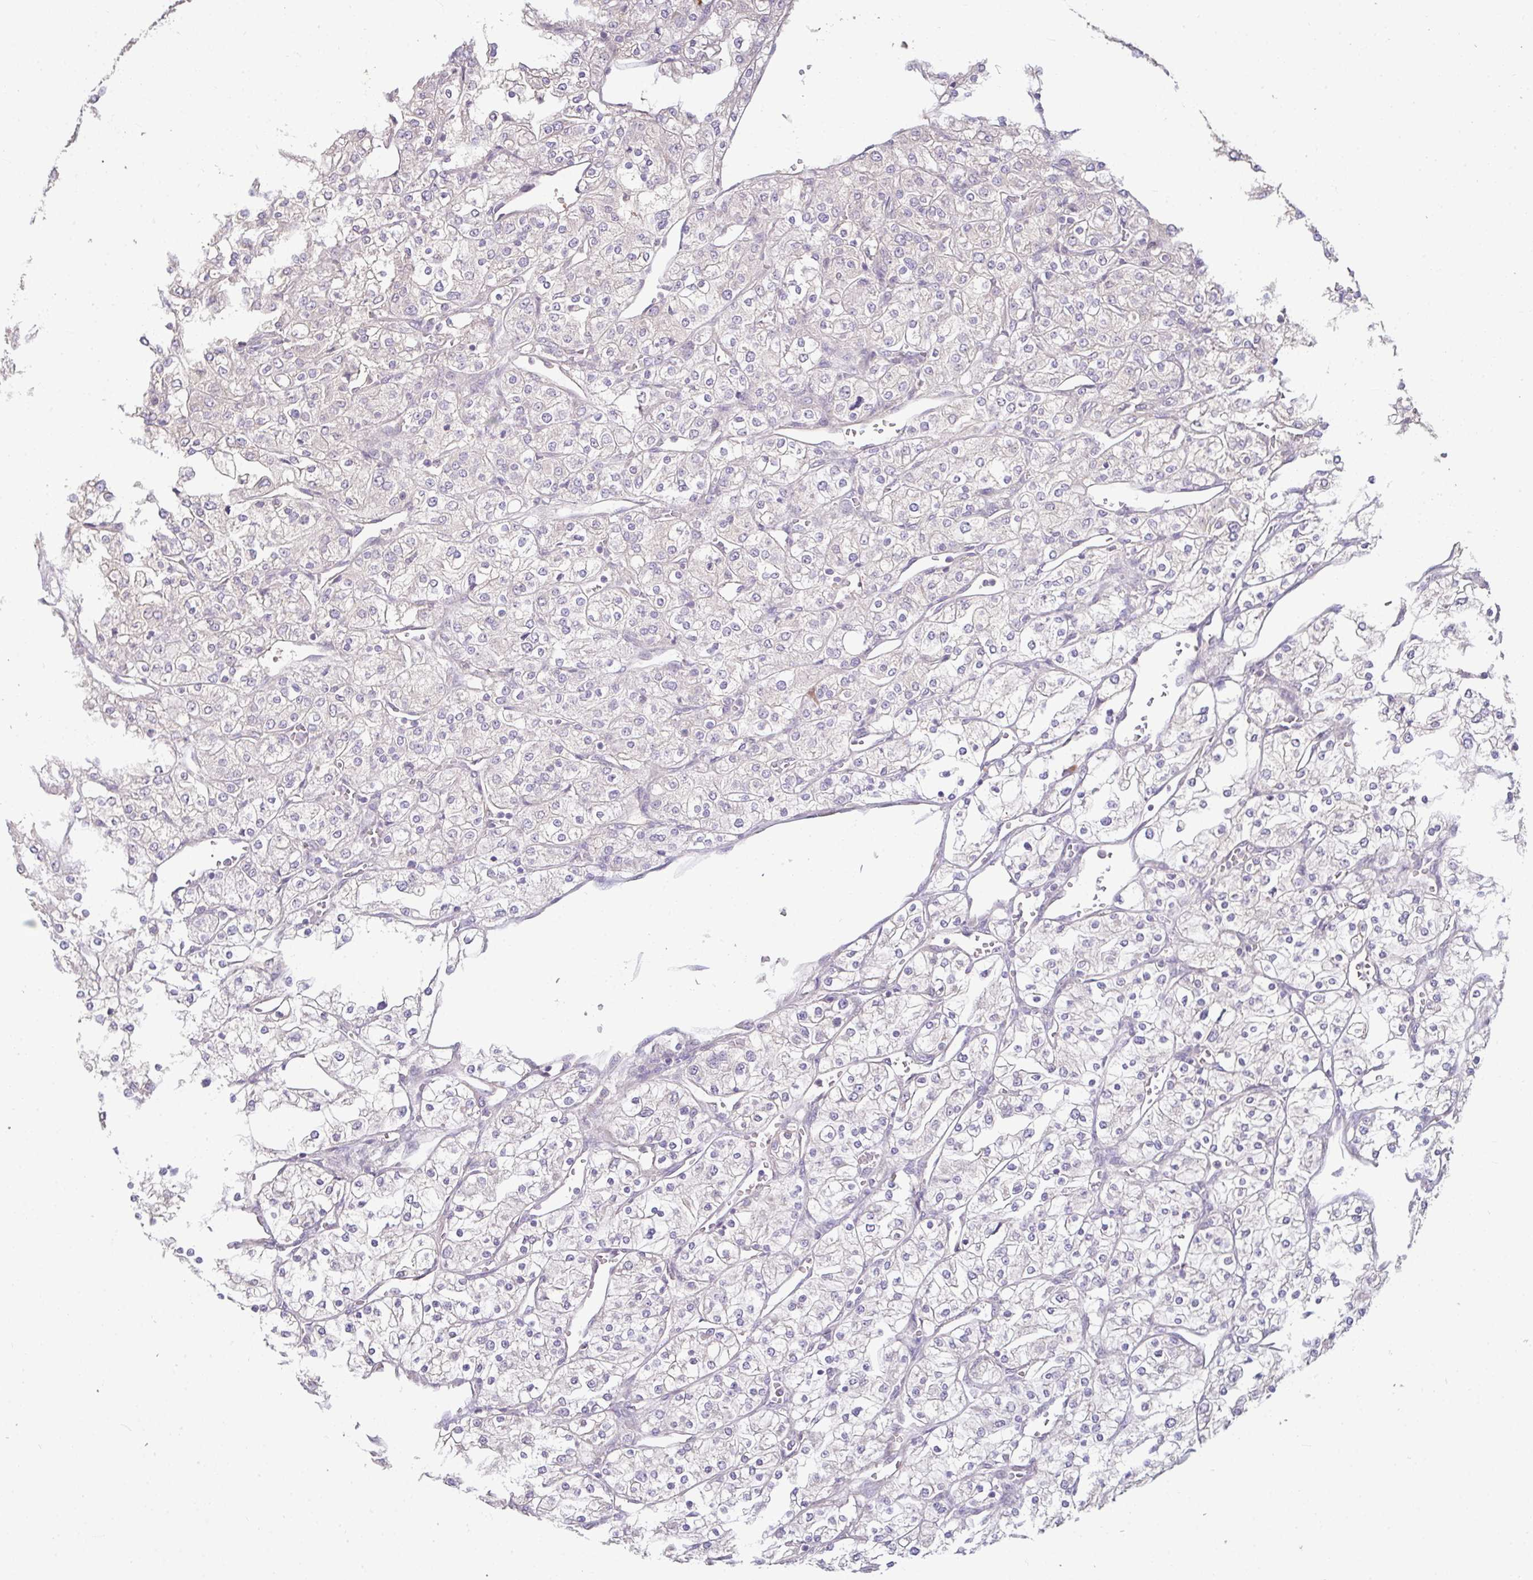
{"staining": {"intensity": "negative", "quantity": "none", "location": "none"}, "tissue": "renal cancer", "cell_type": "Tumor cells", "image_type": "cancer", "snomed": [{"axis": "morphology", "description": "Adenocarcinoma, NOS"}, {"axis": "topography", "description": "Kidney"}], "caption": "Tumor cells are negative for brown protein staining in renal cancer (adenocarcinoma).", "gene": "BRINP3", "patient": {"sex": "male", "age": 80}}